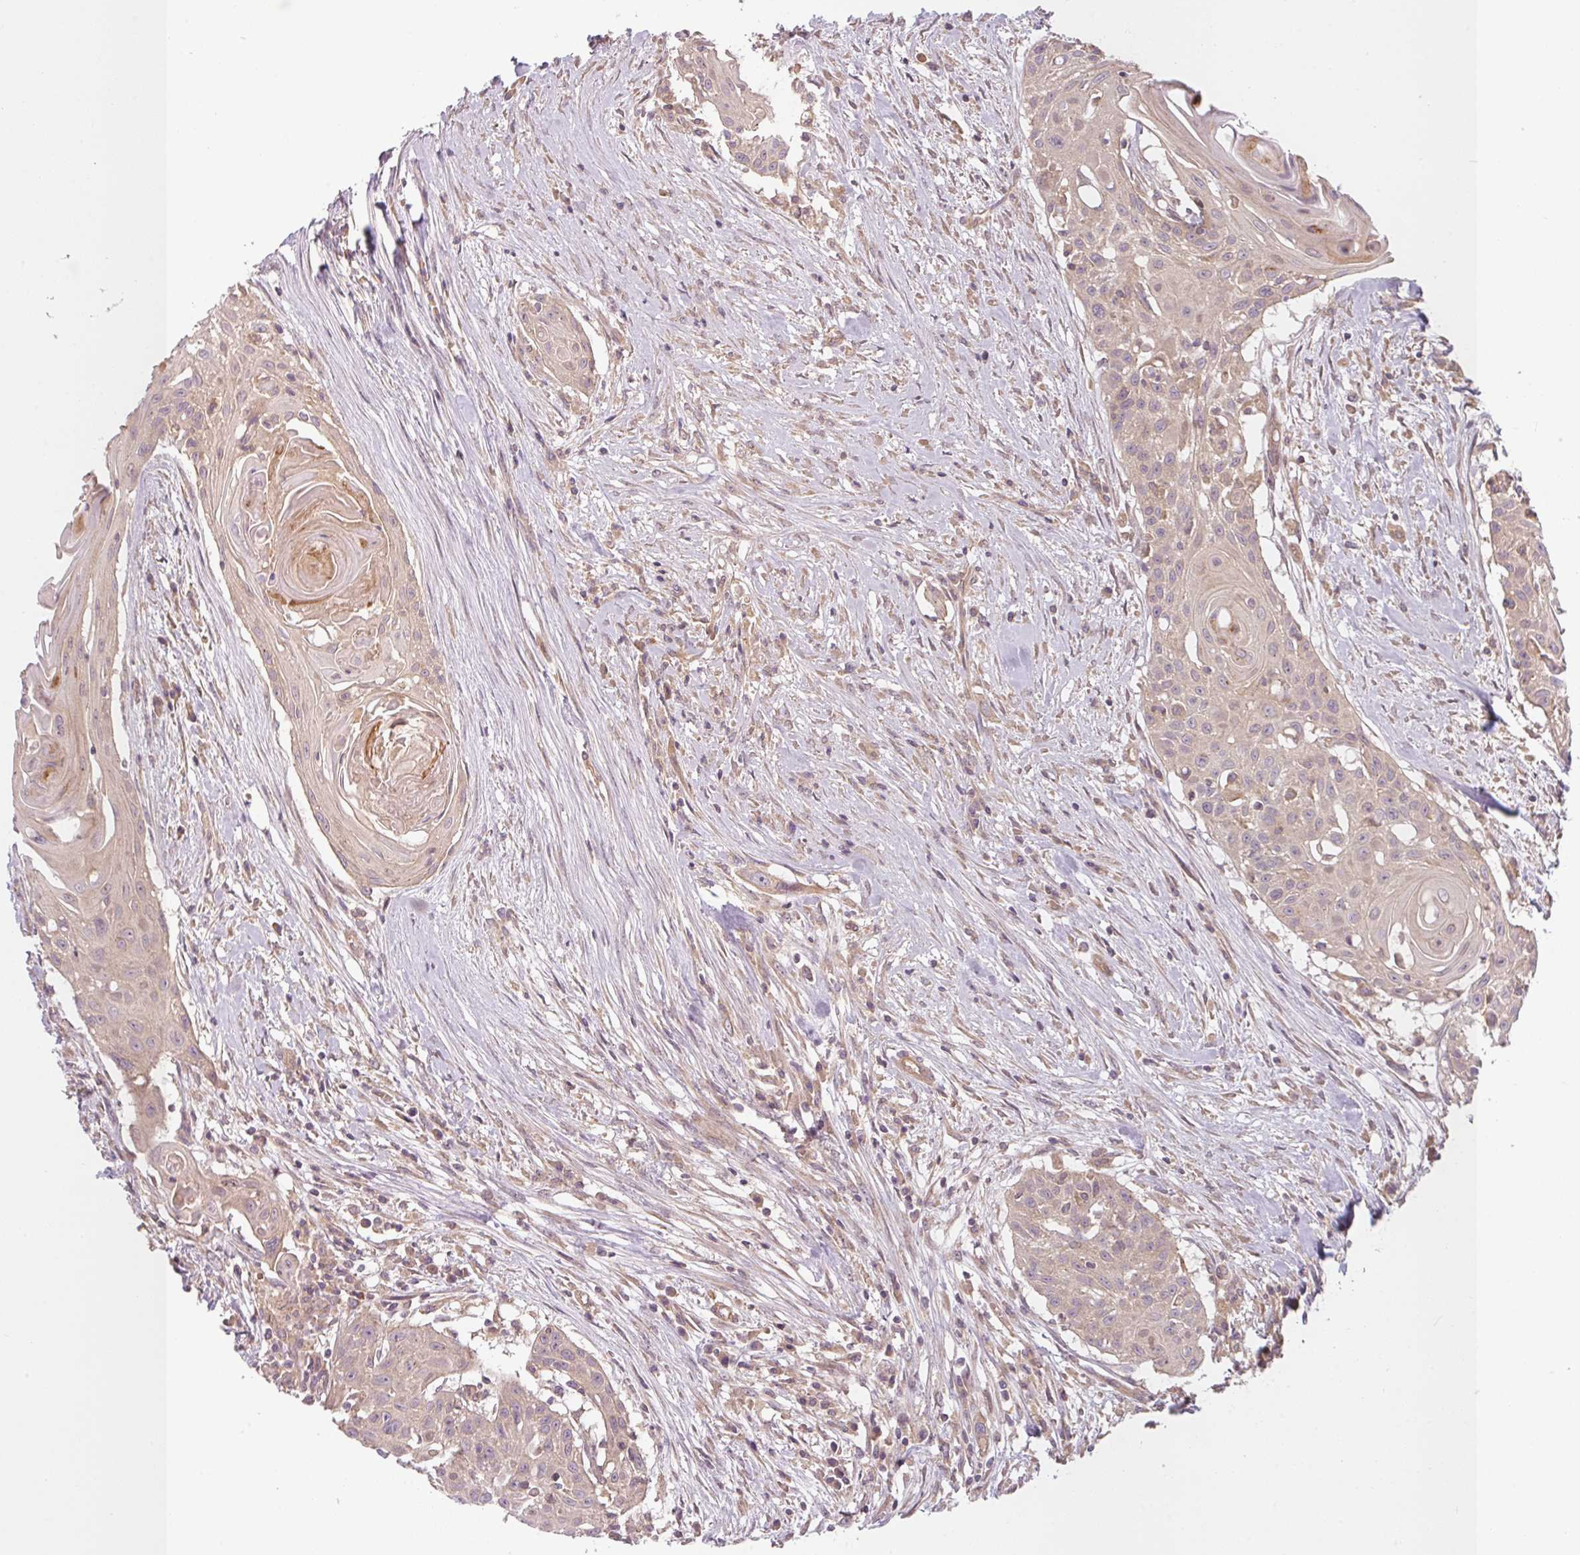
{"staining": {"intensity": "weak", "quantity": "25%-75%", "location": "cytoplasmic/membranous"}, "tissue": "head and neck cancer", "cell_type": "Tumor cells", "image_type": "cancer", "snomed": [{"axis": "morphology", "description": "Squamous cell carcinoma, NOS"}, {"axis": "topography", "description": "Lymph node"}, {"axis": "topography", "description": "Salivary gland"}, {"axis": "topography", "description": "Head-Neck"}], "caption": "Human head and neck cancer (squamous cell carcinoma) stained with a brown dye demonstrates weak cytoplasmic/membranous positive positivity in about 25%-75% of tumor cells.", "gene": "RNF31", "patient": {"sex": "female", "age": 74}}